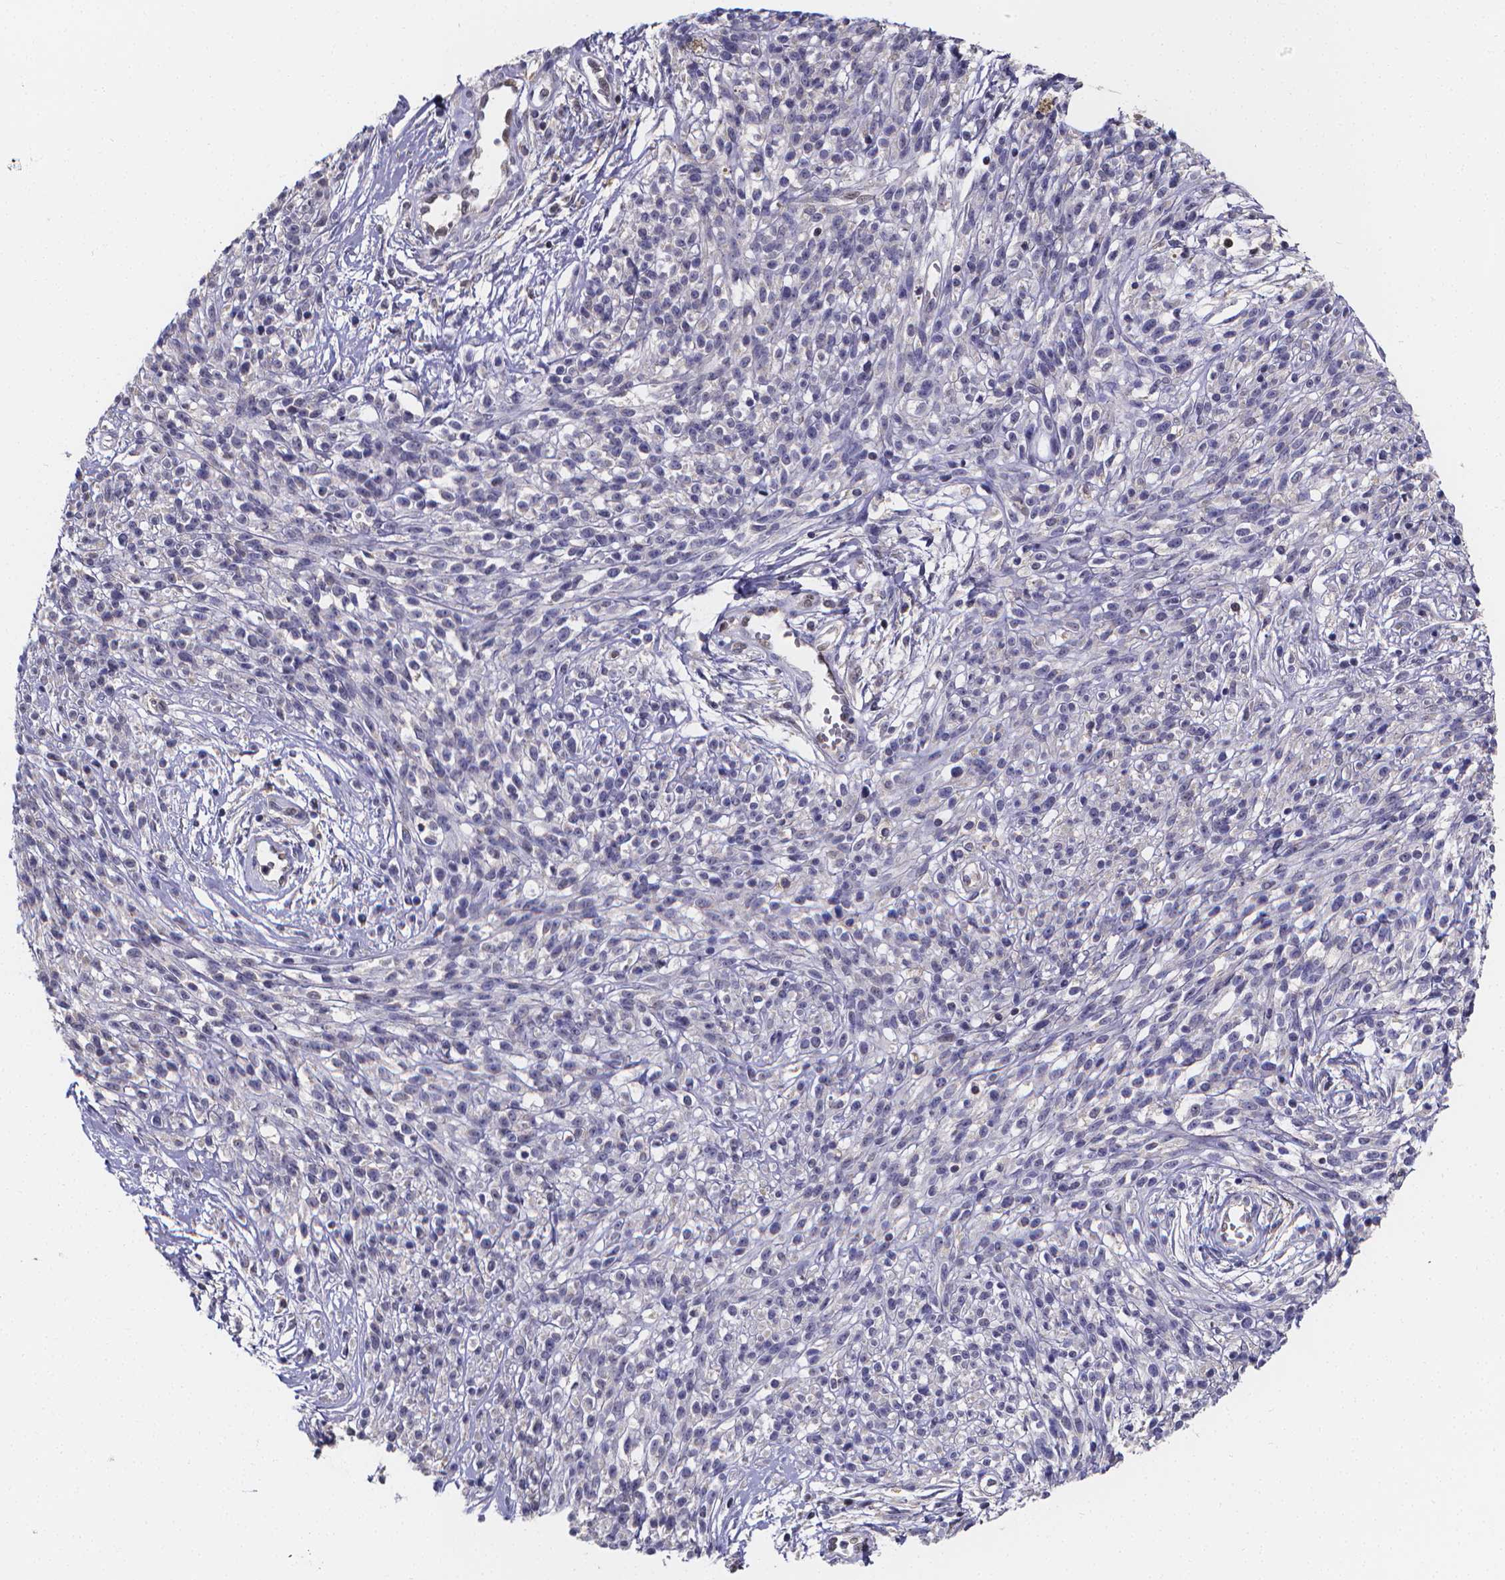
{"staining": {"intensity": "negative", "quantity": "none", "location": "none"}, "tissue": "melanoma", "cell_type": "Tumor cells", "image_type": "cancer", "snomed": [{"axis": "morphology", "description": "Malignant melanoma, NOS"}, {"axis": "topography", "description": "Skin"}, {"axis": "topography", "description": "Skin of trunk"}], "caption": "This histopathology image is of malignant melanoma stained with IHC to label a protein in brown with the nuclei are counter-stained blue. There is no staining in tumor cells.", "gene": "PAH", "patient": {"sex": "male", "age": 74}}